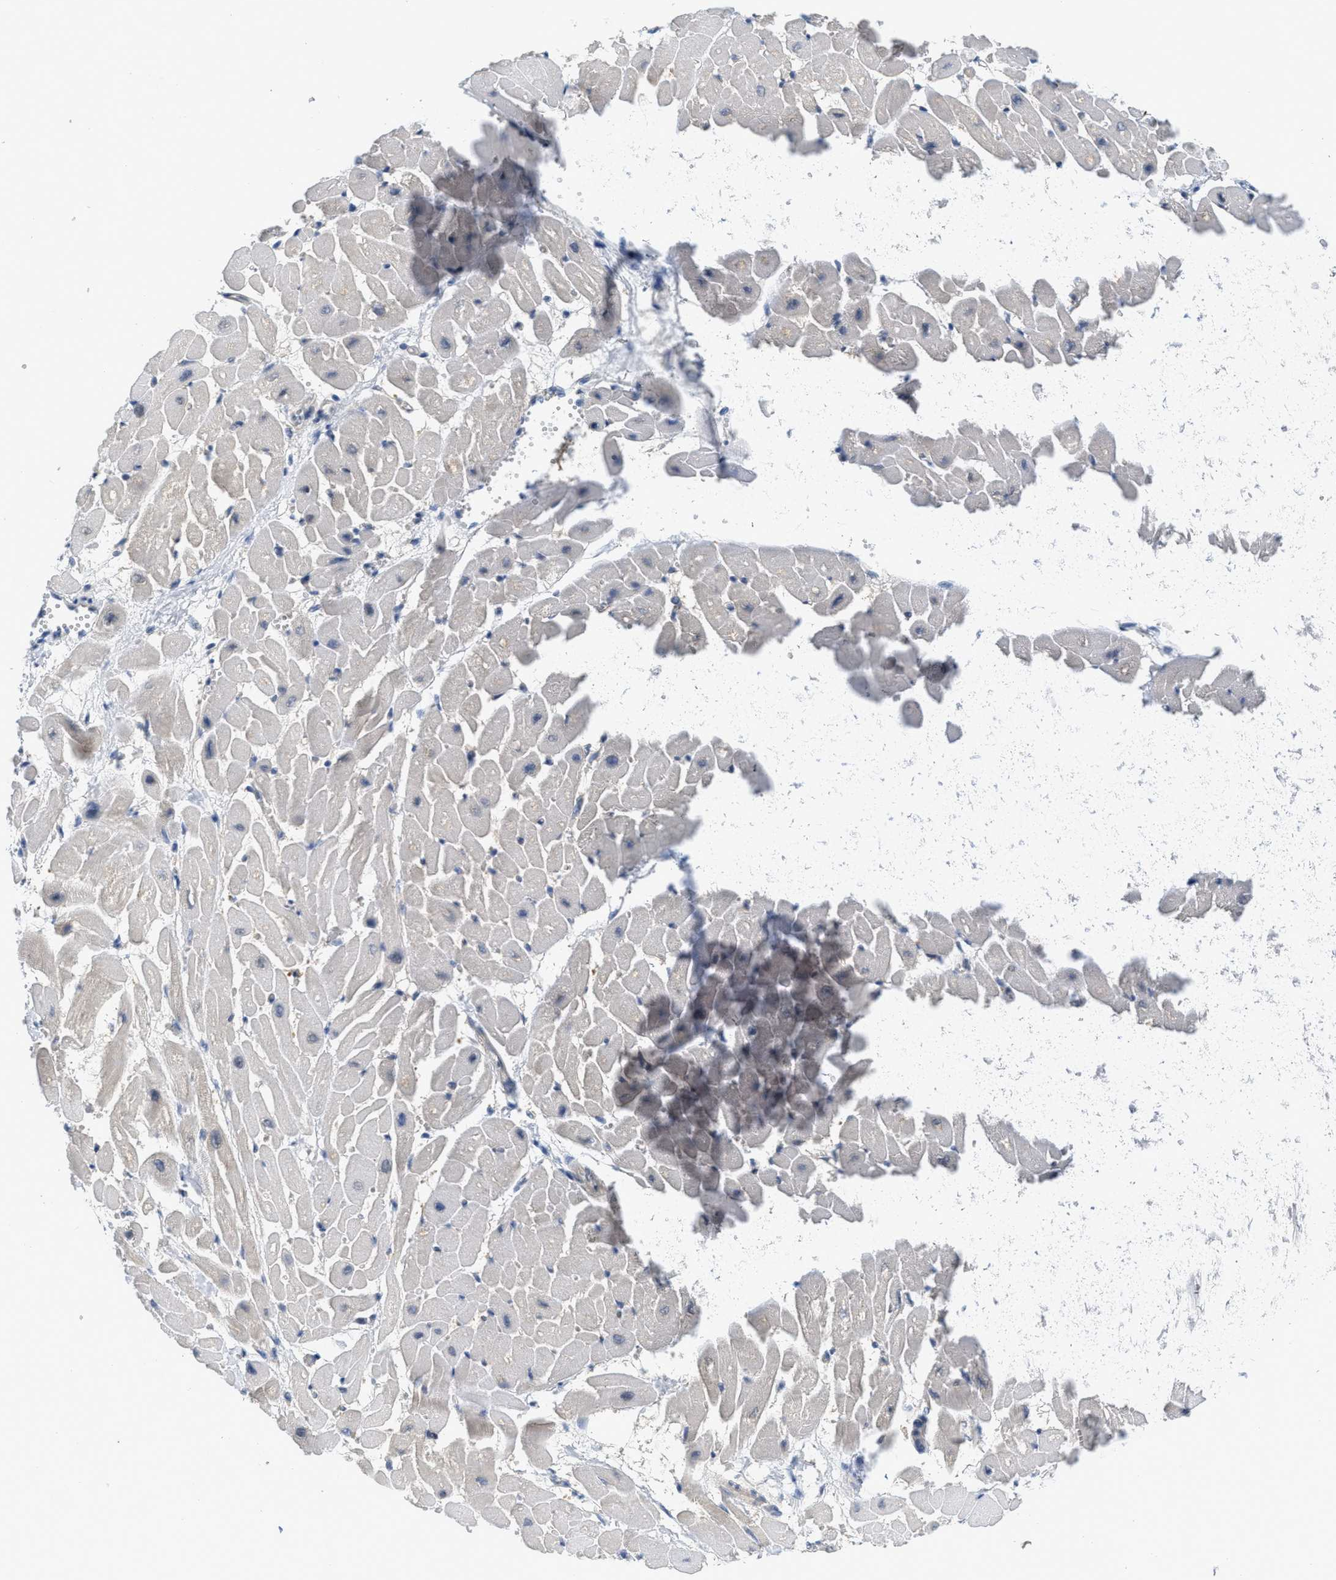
{"staining": {"intensity": "negative", "quantity": "none", "location": "none"}, "tissue": "heart muscle", "cell_type": "Cardiomyocytes", "image_type": "normal", "snomed": [{"axis": "morphology", "description": "Normal tissue, NOS"}, {"axis": "topography", "description": "Heart"}], "caption": "Cardiomyocytes show no significant positivity in unremarkable heart muscle. (DAB (3,3'-diaminobenzidine) IHC with hematoxylin counter stain).", "gene": "TNFAIP1", "patient": {"sex": "male", "age": 45}}